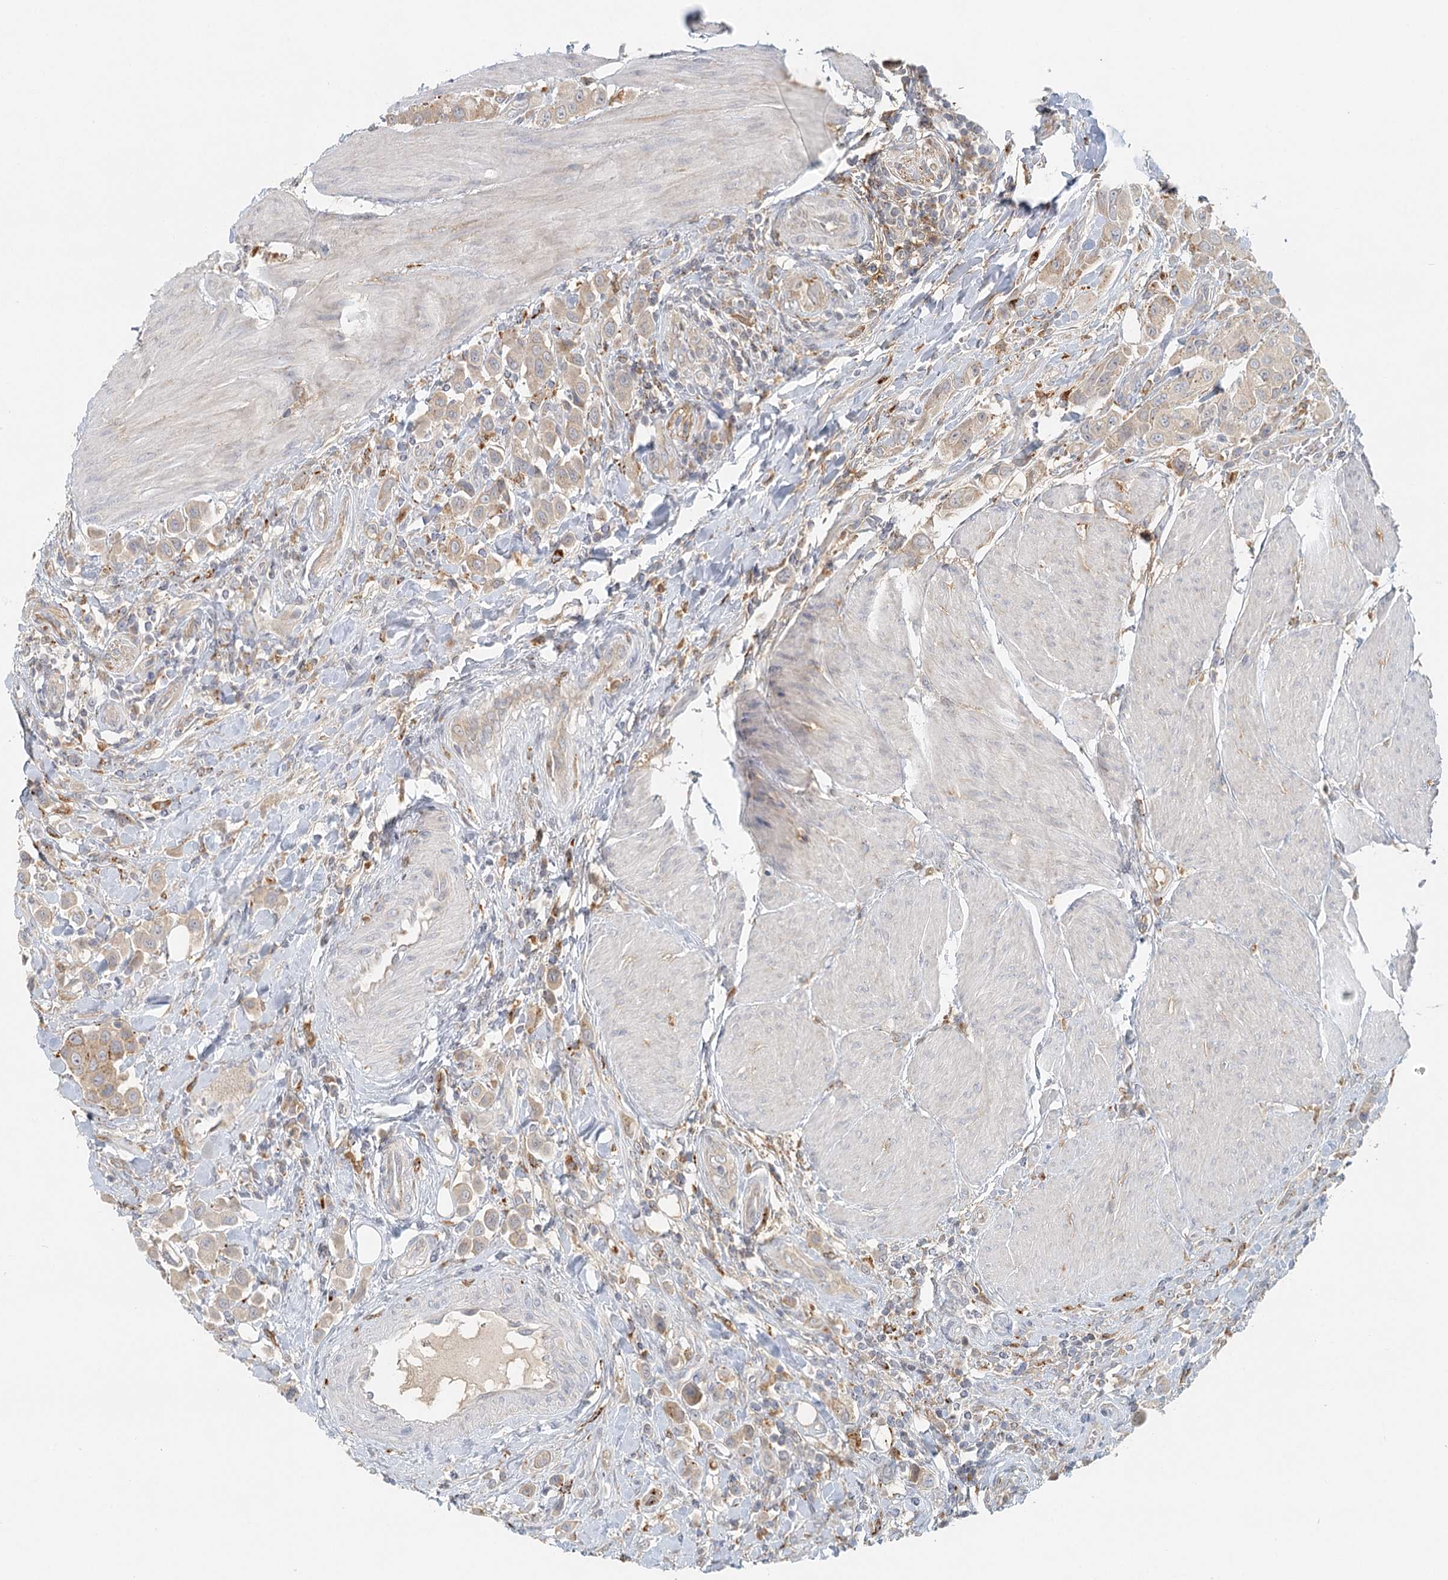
{"staining": {"intensity": "weak", "quantity": "<25%", "location": "cytoplasmic/membranous"}, "tissue": "urothelial cancer", "cell_type": "Tumor cells", "image_type": "cancer", "snomed": [{"axis": "morphology", "description": "Urothelial carcinoma, High grade"}, {"axis": "topography", "description": "Urinary bladder"}], "caption": "Micrograph shows no significant protein expression in tumor cells of urothelial carcinoma (high-grade).", "gene": "VSIG1", "patient": {"sex": "male", "age": 50}}